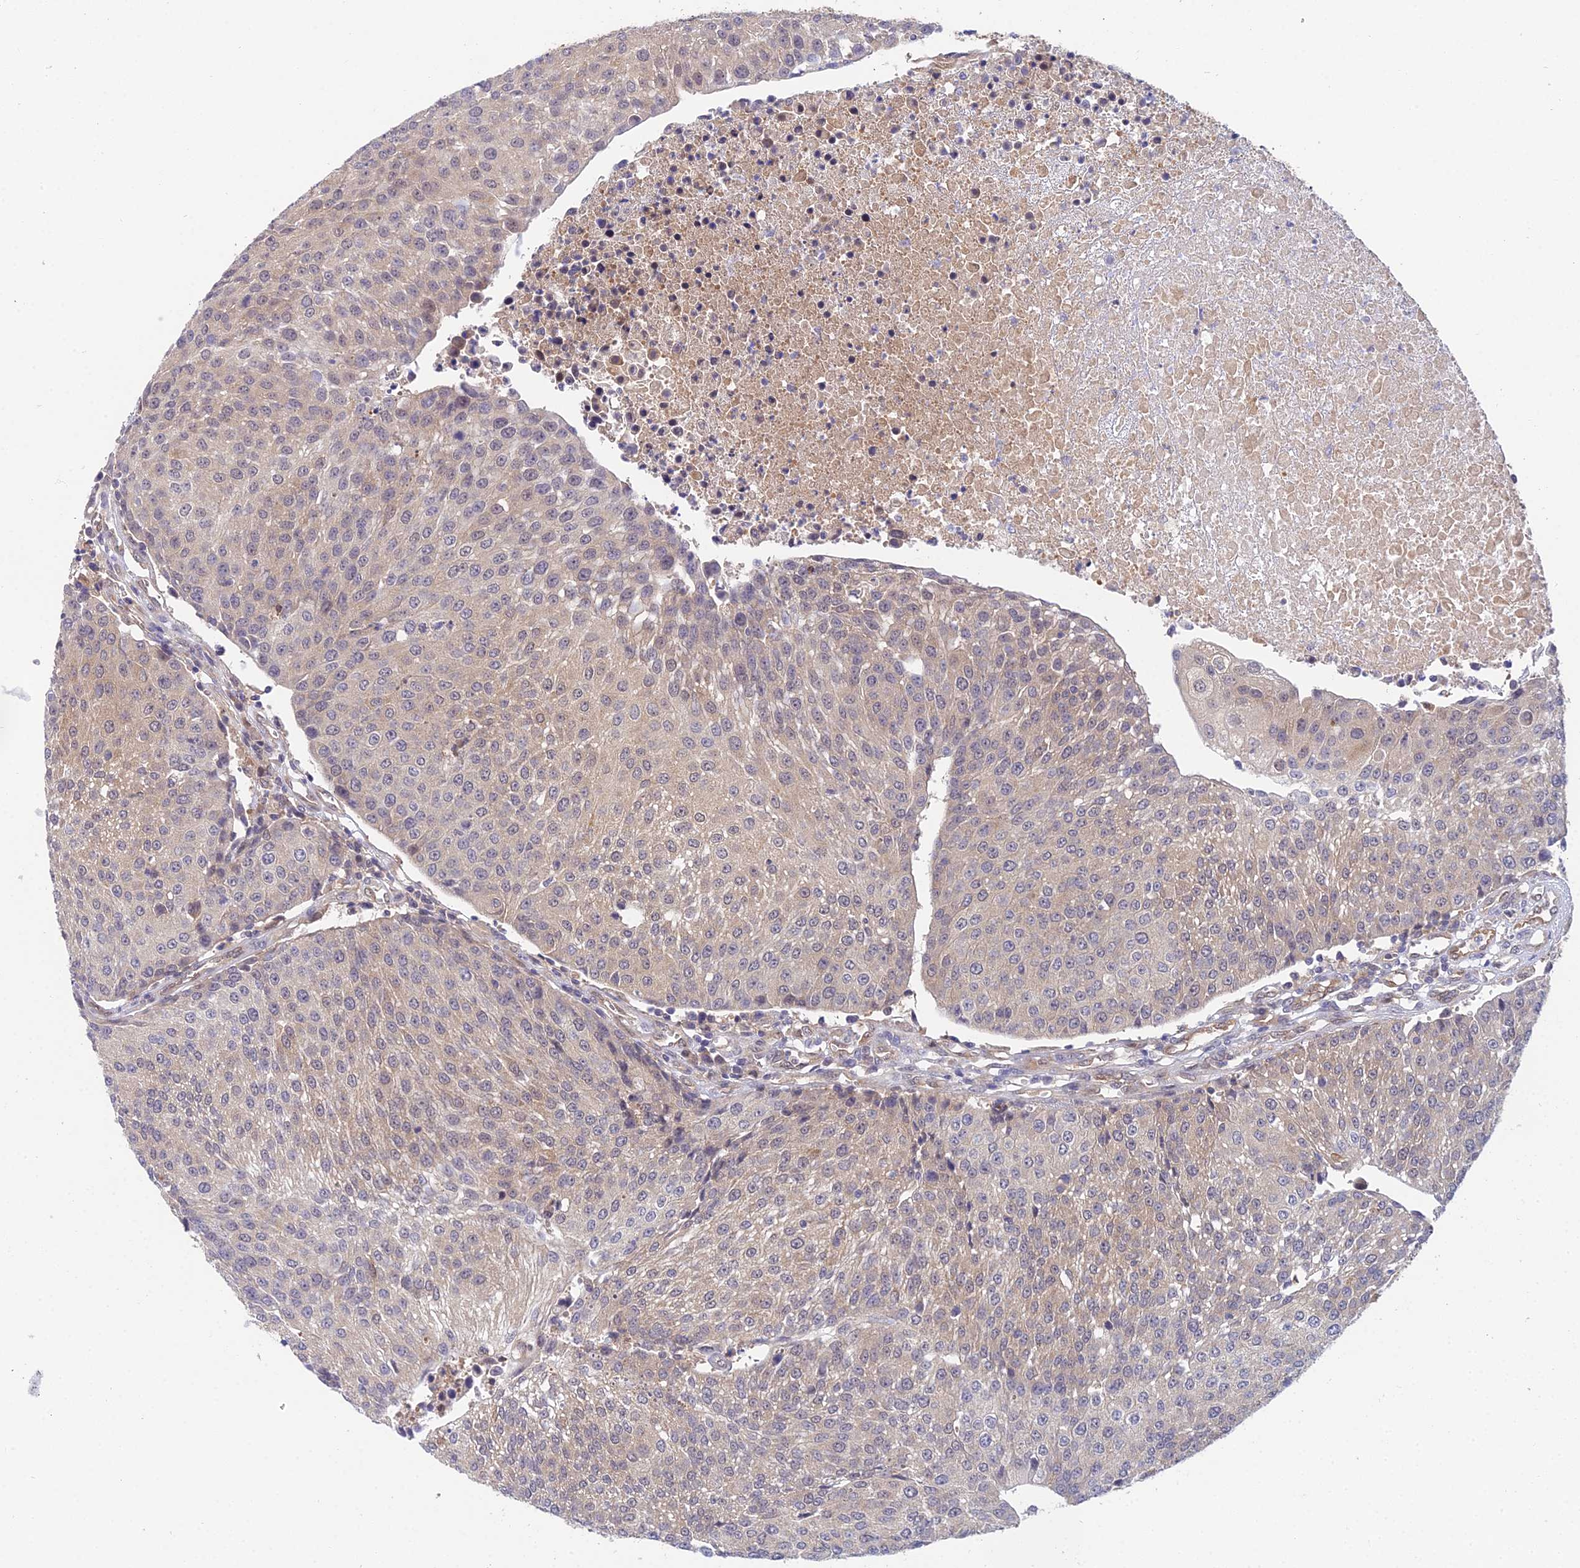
{"staining": {"intensity": "weak", "quantity": "<25%", "location": "cytoplasmic/membranous"}, "tissue": "urothelial cancer", "cell_type": "Tumor cells", "image_type": "cancer", "snomed": [{"axis": "morphology", "description": "Urothelial carcinoma, High grade"}, {"axis": "topography", "description": "Urinary bladder"}], "caption": "The photomicrograph shows no significant staining in tumor cells of high-grade urothelial carcinoma.", "gene": "PPP2R2C", "patient": {"sex": "female", "age": 85}}